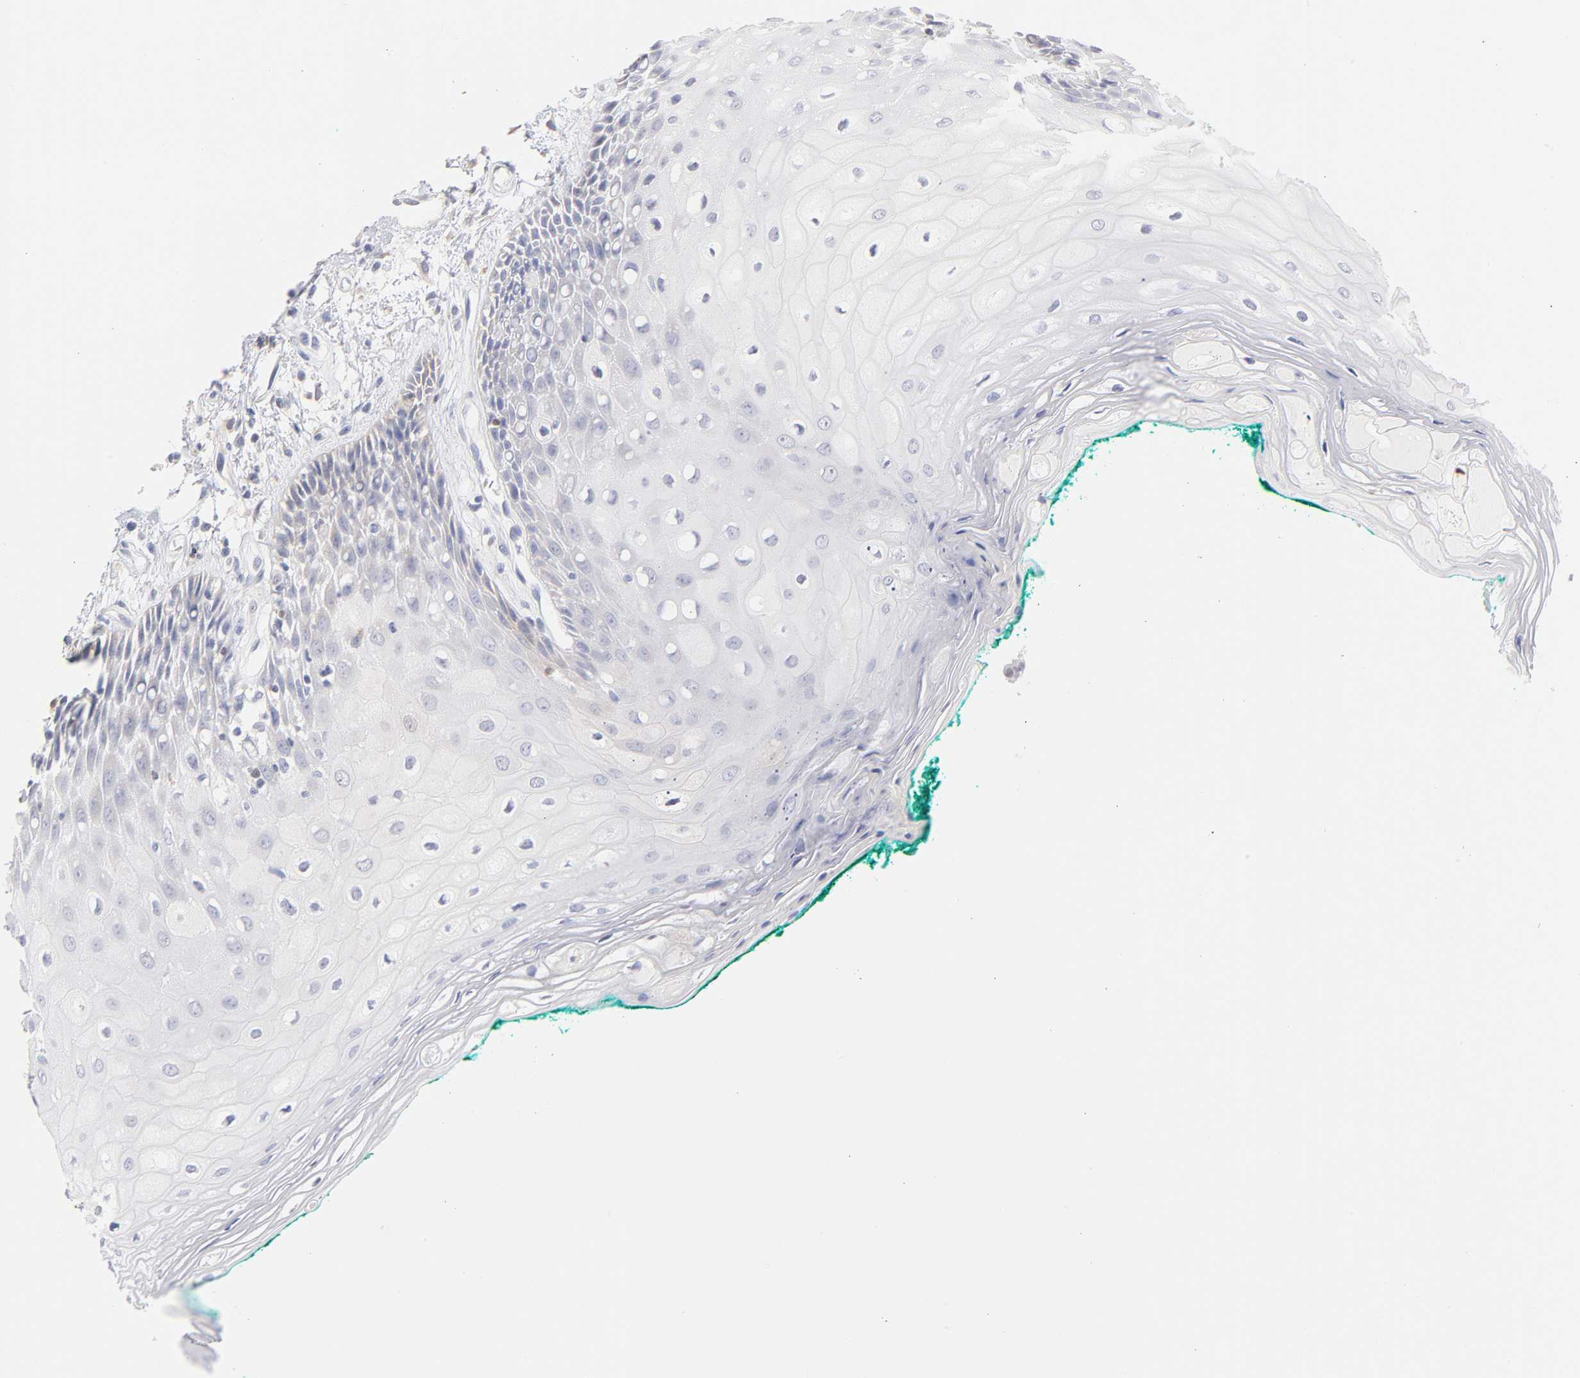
{"staining": {"intensity": "negative", "quantity": "none", "location": "none"}, "tissue": "oral mucosa", "cell_type": "Squamous epithelial cells", "image_type": "normal", "snomed": [{"axis": "morphology", "description": "Normal tissue, NOS"}, {"axis": "morphology", "description": "Squamous cell carcinoma, NOS"}, {"axis": "topography", "description": "Skeletal muscle"}, {"axis": "topography", "description": "Oral tissue"}, {"axis": "topography", "description": "Head-Neck"}], "caption": "A high-resolution photomicrograph shows immunohistochemistry (IHC) staining of benign oral mucosa, which demonstrates no significant staining in squamous epithelial cells.", "gene": "MID1", "patient": {"sex": "female", "age": 84}}